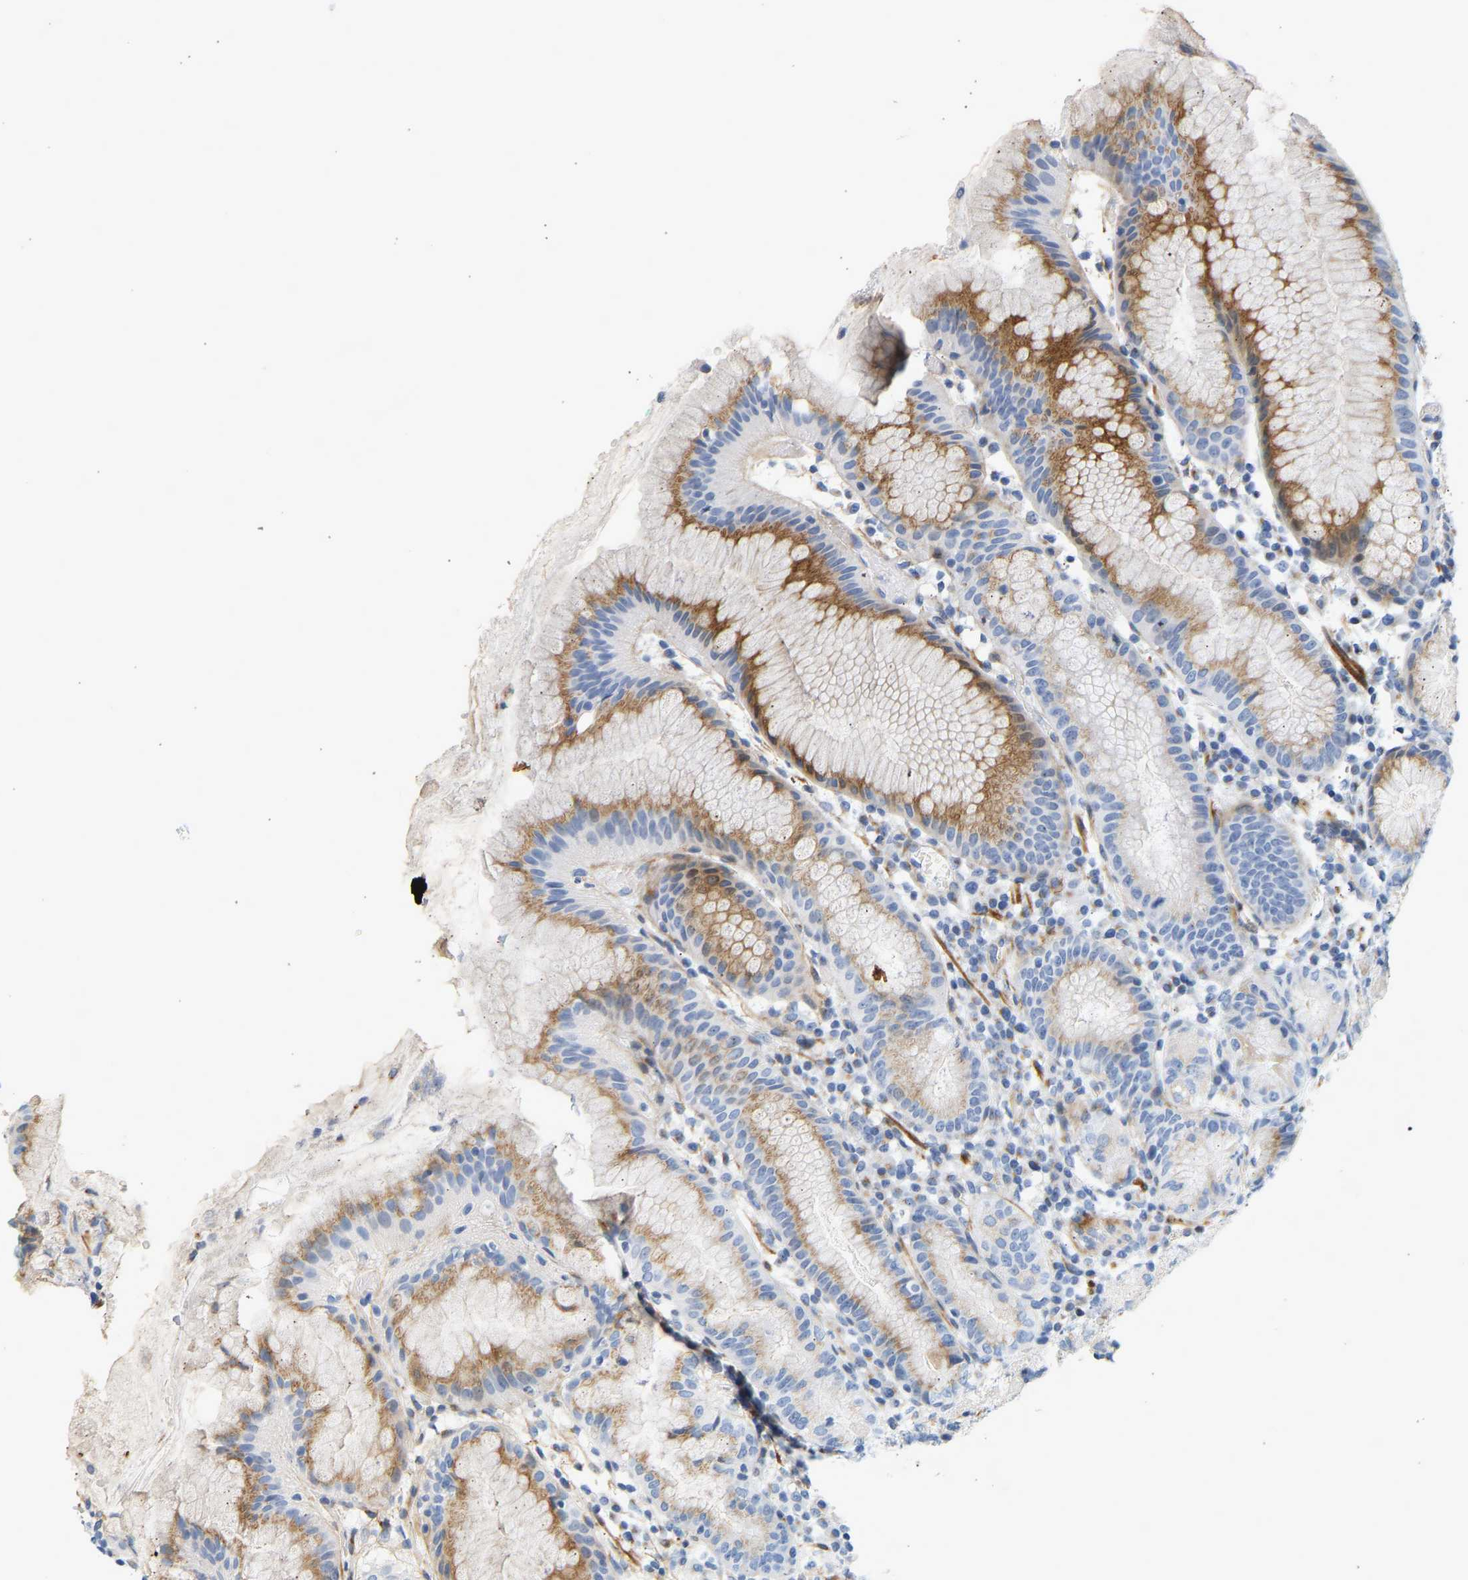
{"staining": {"intensity": "moderate", "quantity": "25%-75%", "location": "cytoplasmic/membranous"}, "tissue": "stomach", "cell_type": "Glandular cells", "image_type": "normal", "snomed": [{"axis": "morphology", "description": "Normal tissue, NOS"}, {"axis": "topography", "description": "Stomach"}, {"axis": "topography", "description": "Stomach, lower"}], "caption": "The micrograph displays immunohistochemical staining of normal stomach. There is moderate cytoplasmic/membranous expression is appreciated in approximately 25%-75% of glandular cells. The staining was performed using DAB, with brown indicating positive protein expression. Nuclei are stained blue with hematoxylin.", "gene": "SLC30A7", "patient": {"sex": "female", "age": 75}}